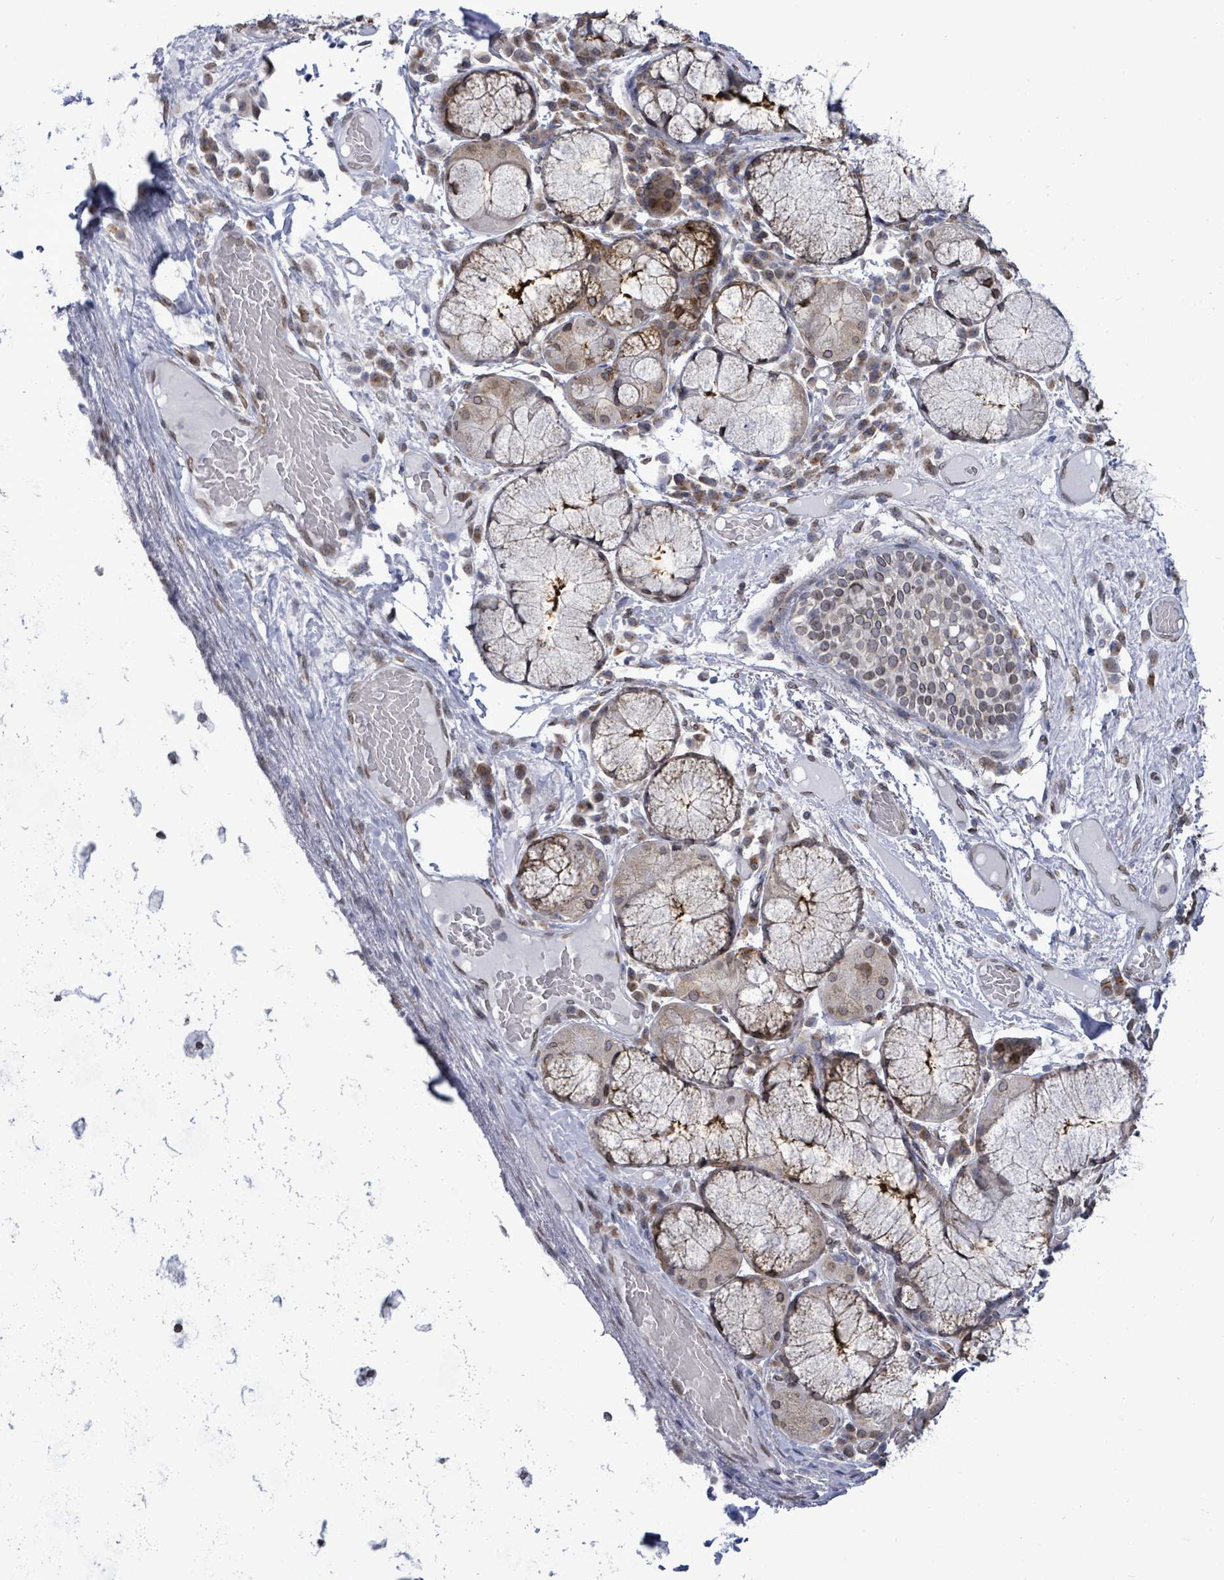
{"staining": {"intensity": "negative", "quantity": "none", "location": "none"}, "tissue": "adipose tissue", "cell_type": "Adipocytes", "image_type": "normal", "snomed": [{"axis": "morphology", "description": "Normal tissue, NOS"}, {"axis": "topography", "description": "Cartilage tissue"}, {"axis": "topography", "description": "Bronchus"}], "caption": "Image shows no protein positivity in adipocytes of benign adipose tissue.", "gene": "ARFGAP1", "patient": {"sex": "male", "age": 56}}